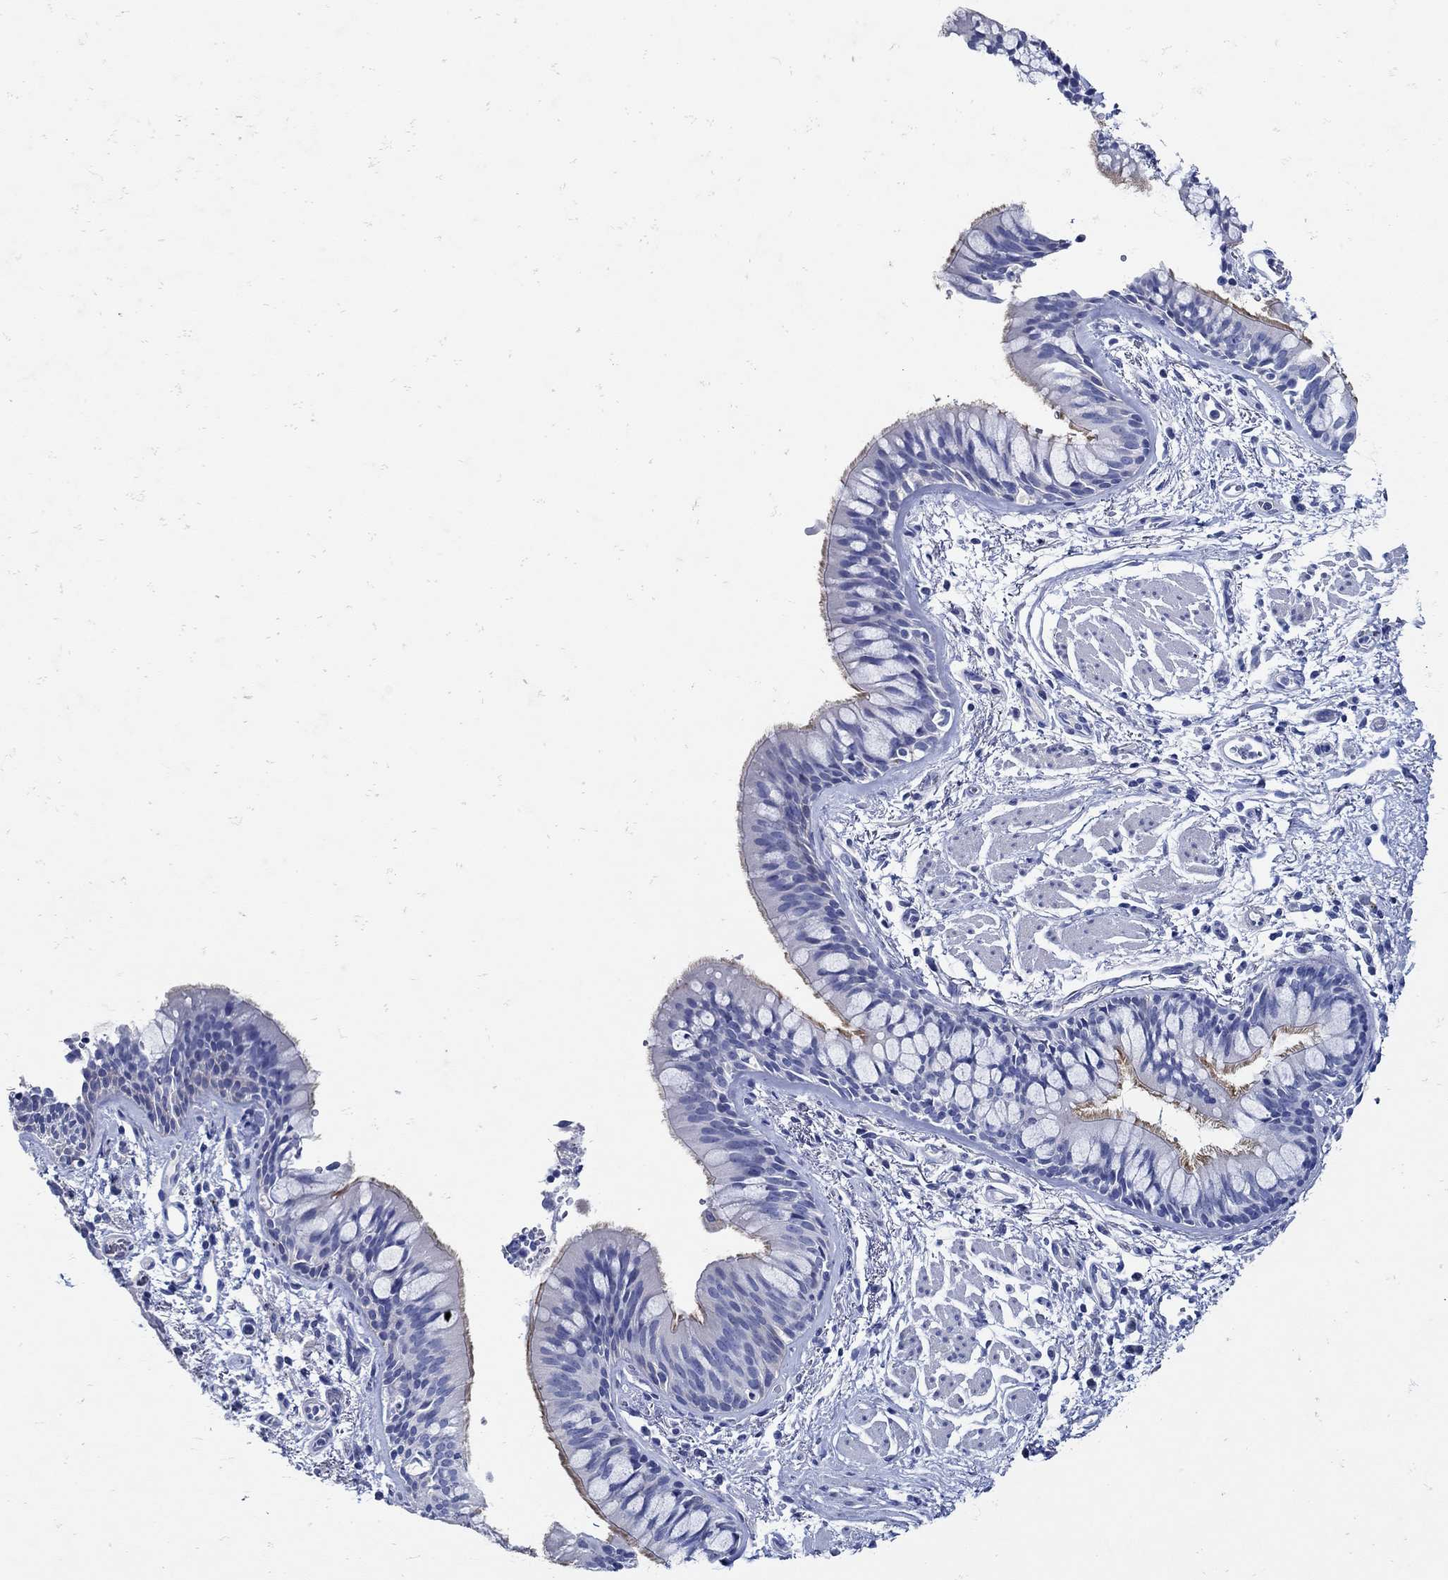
{"staining": {"intensity": "strong", "quantity": "25%-75%", "location": "cytoplasmic/membranous"}, "tissue": "bronchus", "cell_type": "Respiratory epithelial cells", "image_type": "normal", "snomed": [{"axis": "morphology", "description": "Normal tissue, NOS"}, {"axis": "topography", "description": "Bronchus"}, {"axis": "topography", "description": "Lung"}], "caption": "Bronchus stained for a protein (brown) shows strong cytoplasmic/membranous positive positivity in approximately 25%-75% of respiratory epithelial cells.", "gene": "NOS1", "patient": {"sex": "female", "age": 57}}